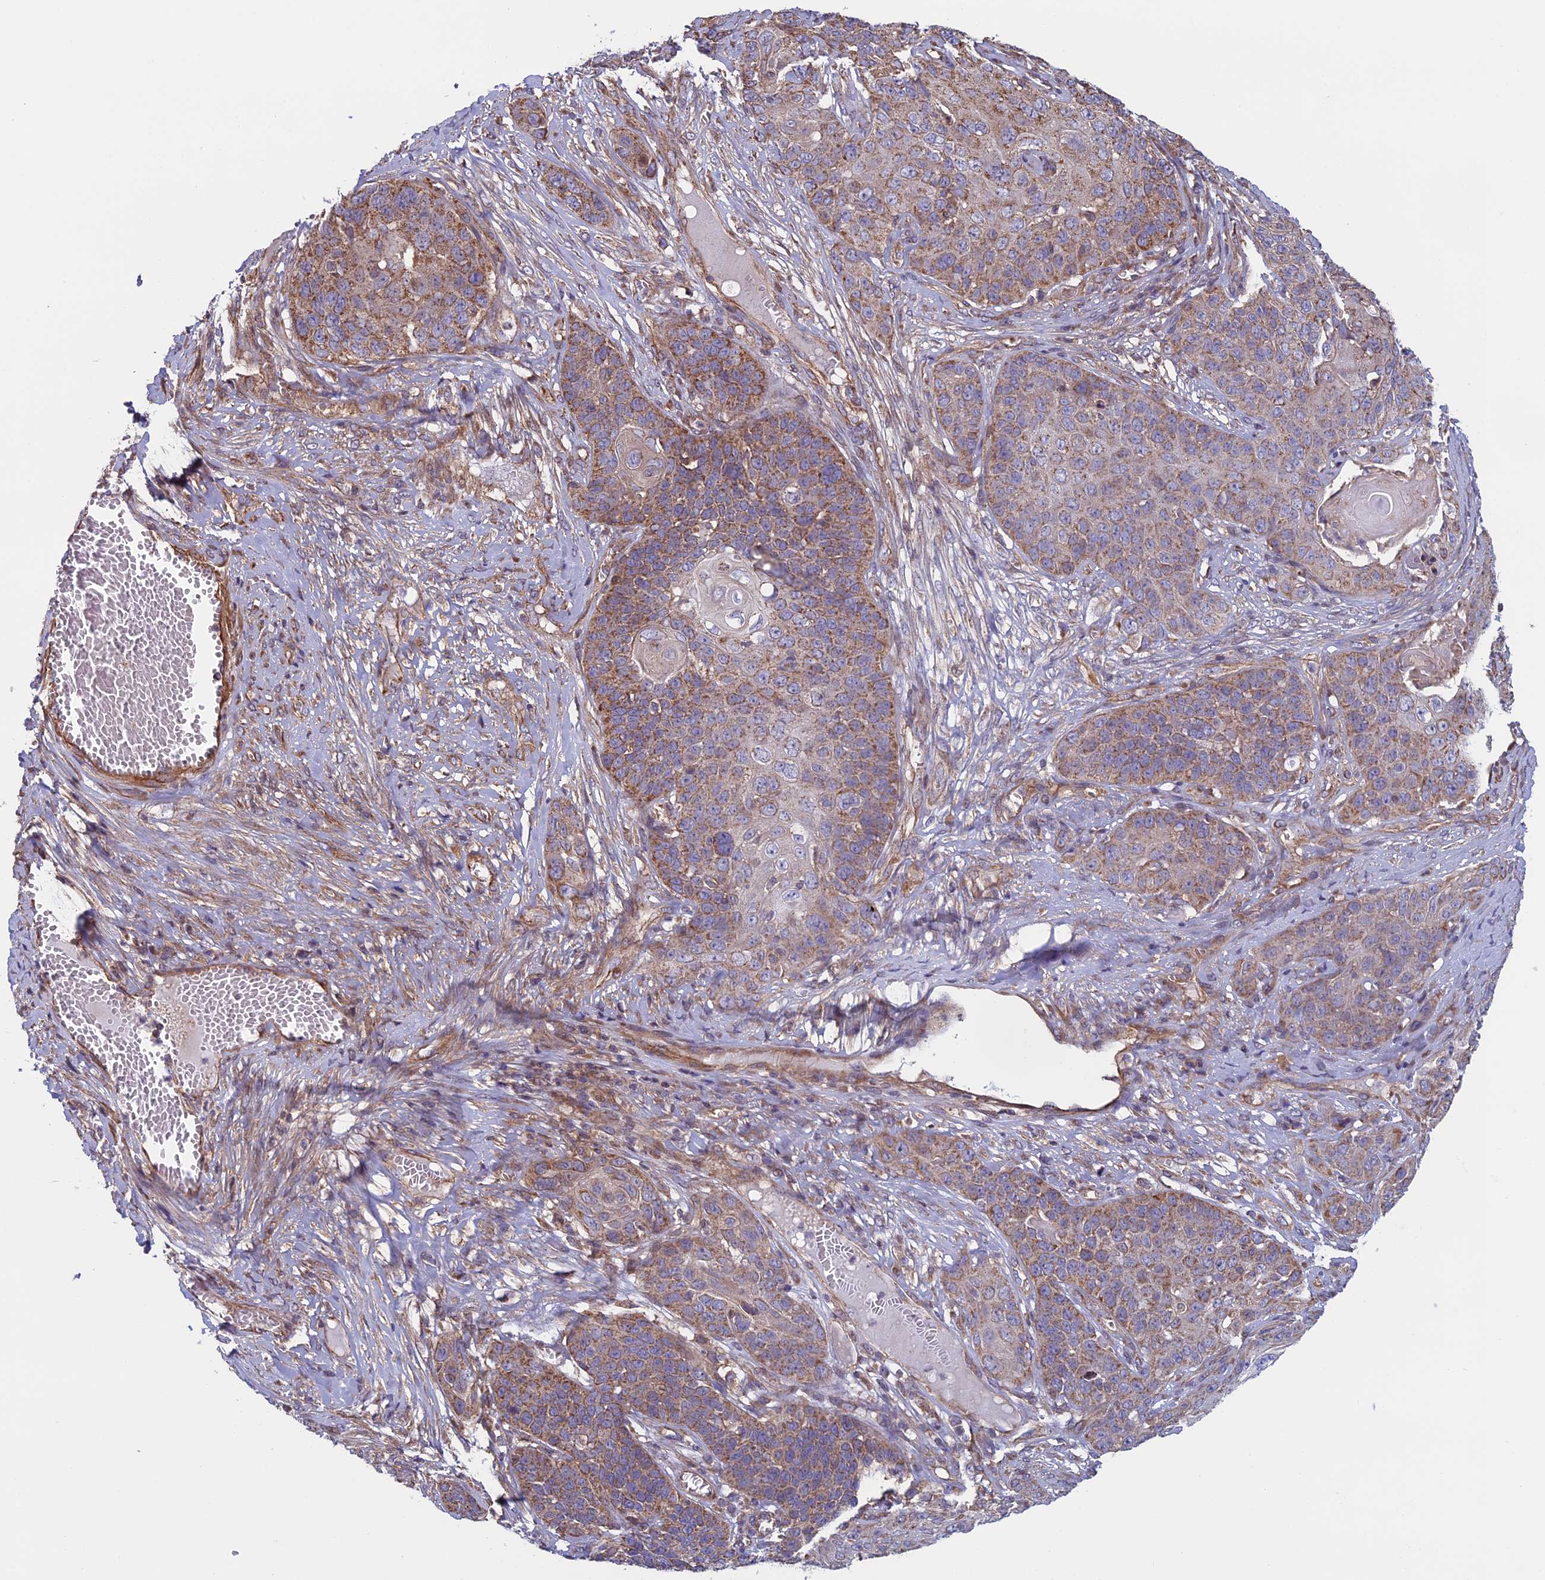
{"staining": {"intensity": "moderate", "quantity": ">75%", "location": "cytoplasmic/membranous"}, "tissue": "skin cancer", "cell_type": "Tumor cells", "image_type": "cancer", "snomed": [{"axis": "morphology", "description": "Squamous cell carcinoma, NOS"}, {"axis": "topography", "description": "Skin"}], "caption": "Immunohistochemical staining of skin cancer (squamous cell carcinoma) displays moderate cytoplasmic/membranous protein expression in approximately >75% of tumor cells.", "gene": "CCDC8", "patient": {"sex": "male", "age": 55}}